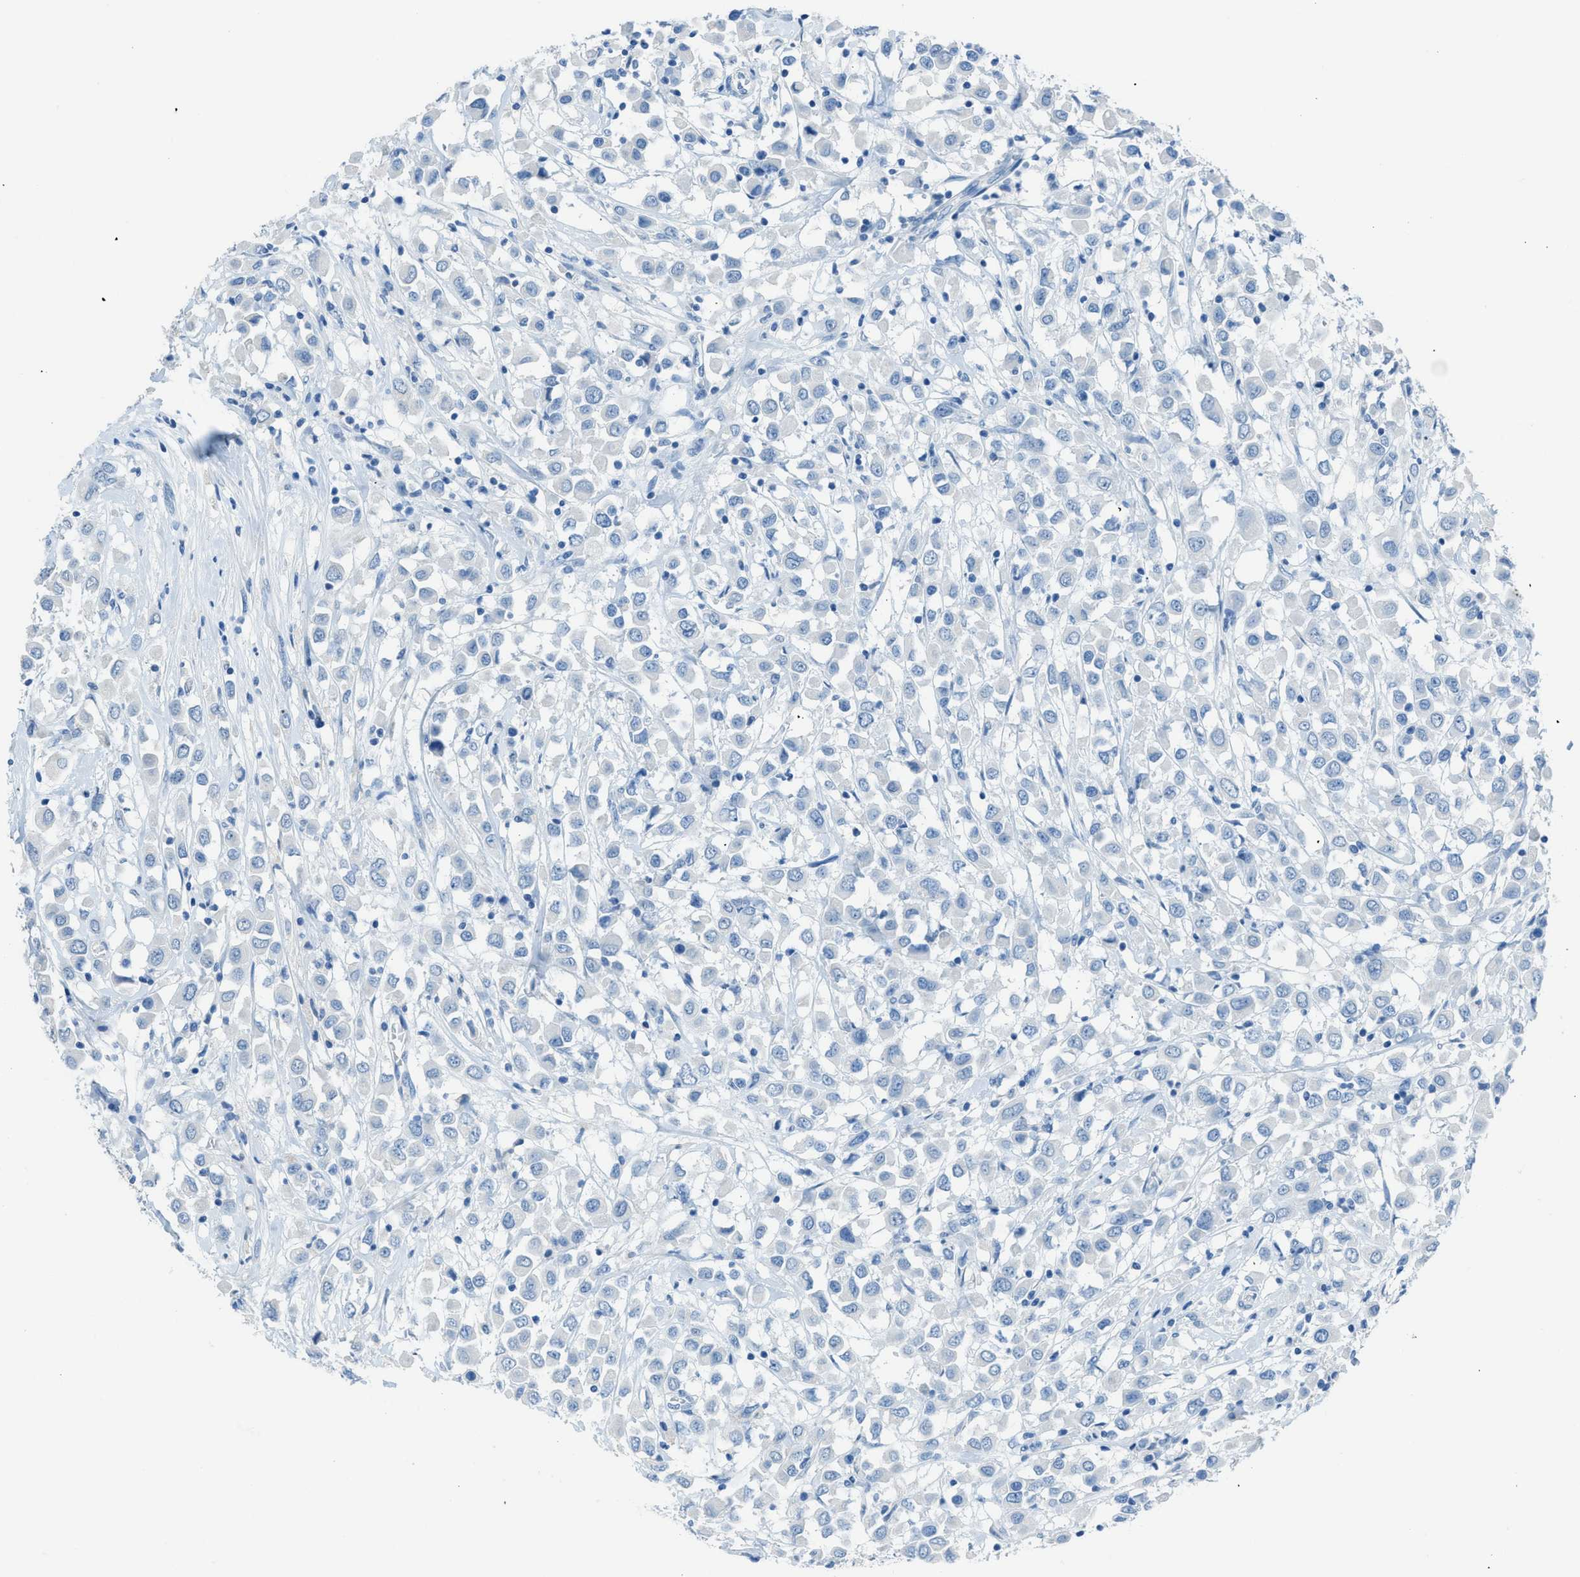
{"staining": {"intensity": "negative", "quantity": "none", "location": "none"}, "tissue": "breast cancer", "cell_type": "Tumor cells", "image_type": "cancer", "snomed": [{"axis": "morphology", "description": "Duct carcinoma"}, {"axis": "topography", "description": "Breast"}], "caption": "An image of human breast cancer is negative for staining in tumor cells.", "gene": "ACAN", "patient": {"sex": "female", "age": 61}}